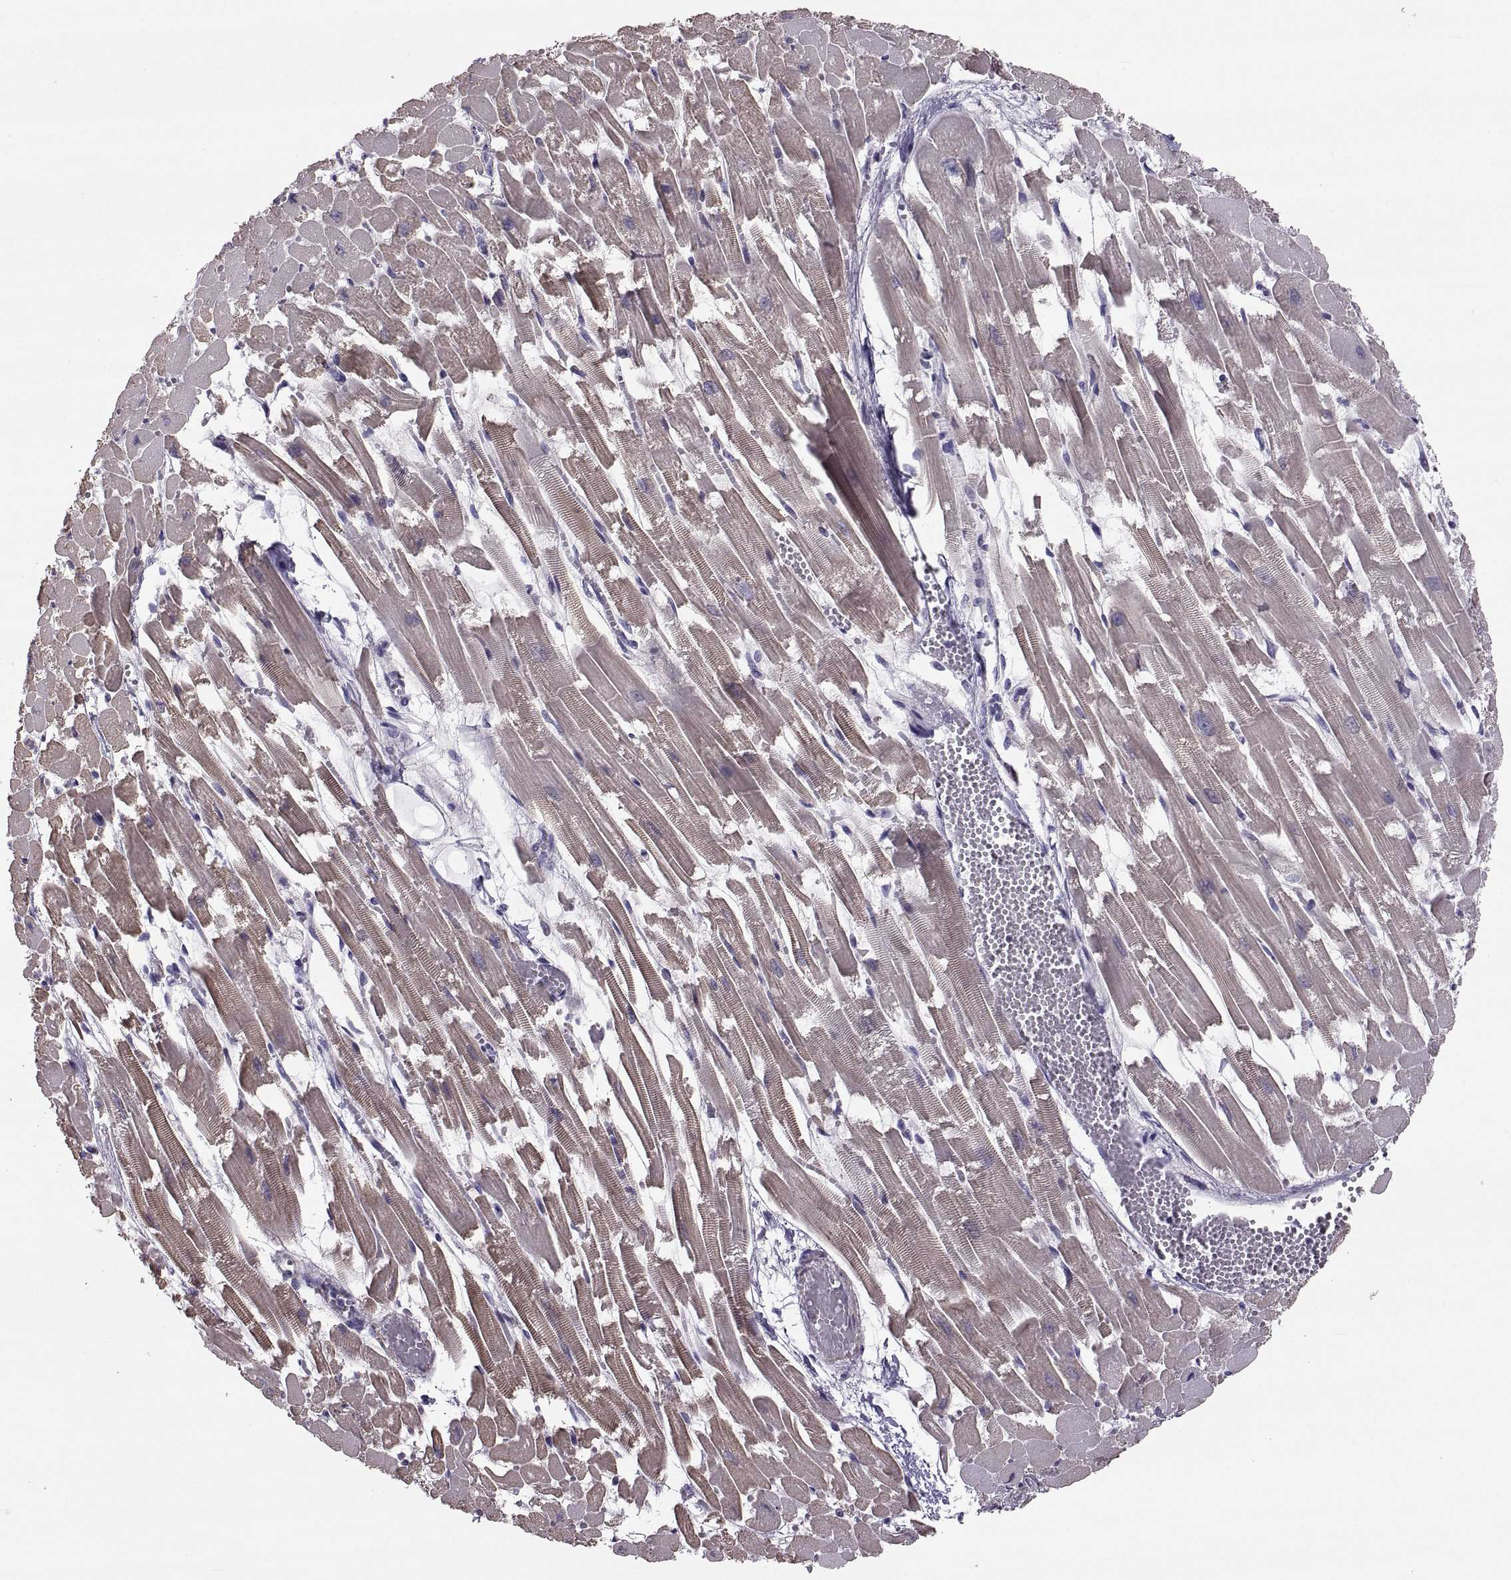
{"staining": {"intensity": "moderate", "quantity": "25%-75%", "location": "cytoplasmic/membranous"}, "tissue": "heart muscle", "cell_type": "Cardiomyocytes", "image_type": "normal", "snomed": [{"axis": "morphology", "description": "Normal tissue, NOS"}, {"axis": "topography", "description": "Heart"}], "caption": "Immunohistochemical staining of normal human heart muscle reveals 25%-75% levels of moderate cytoplasmic/membranous protein staining in about 25%-75% of cardiomyocytes. (DAB (3,3'-diaminobenzidine) IHC with brightfield microscopy, high magnification).", "gene": "IGSF1", "patient": {"sex": "female", "age": 52}}